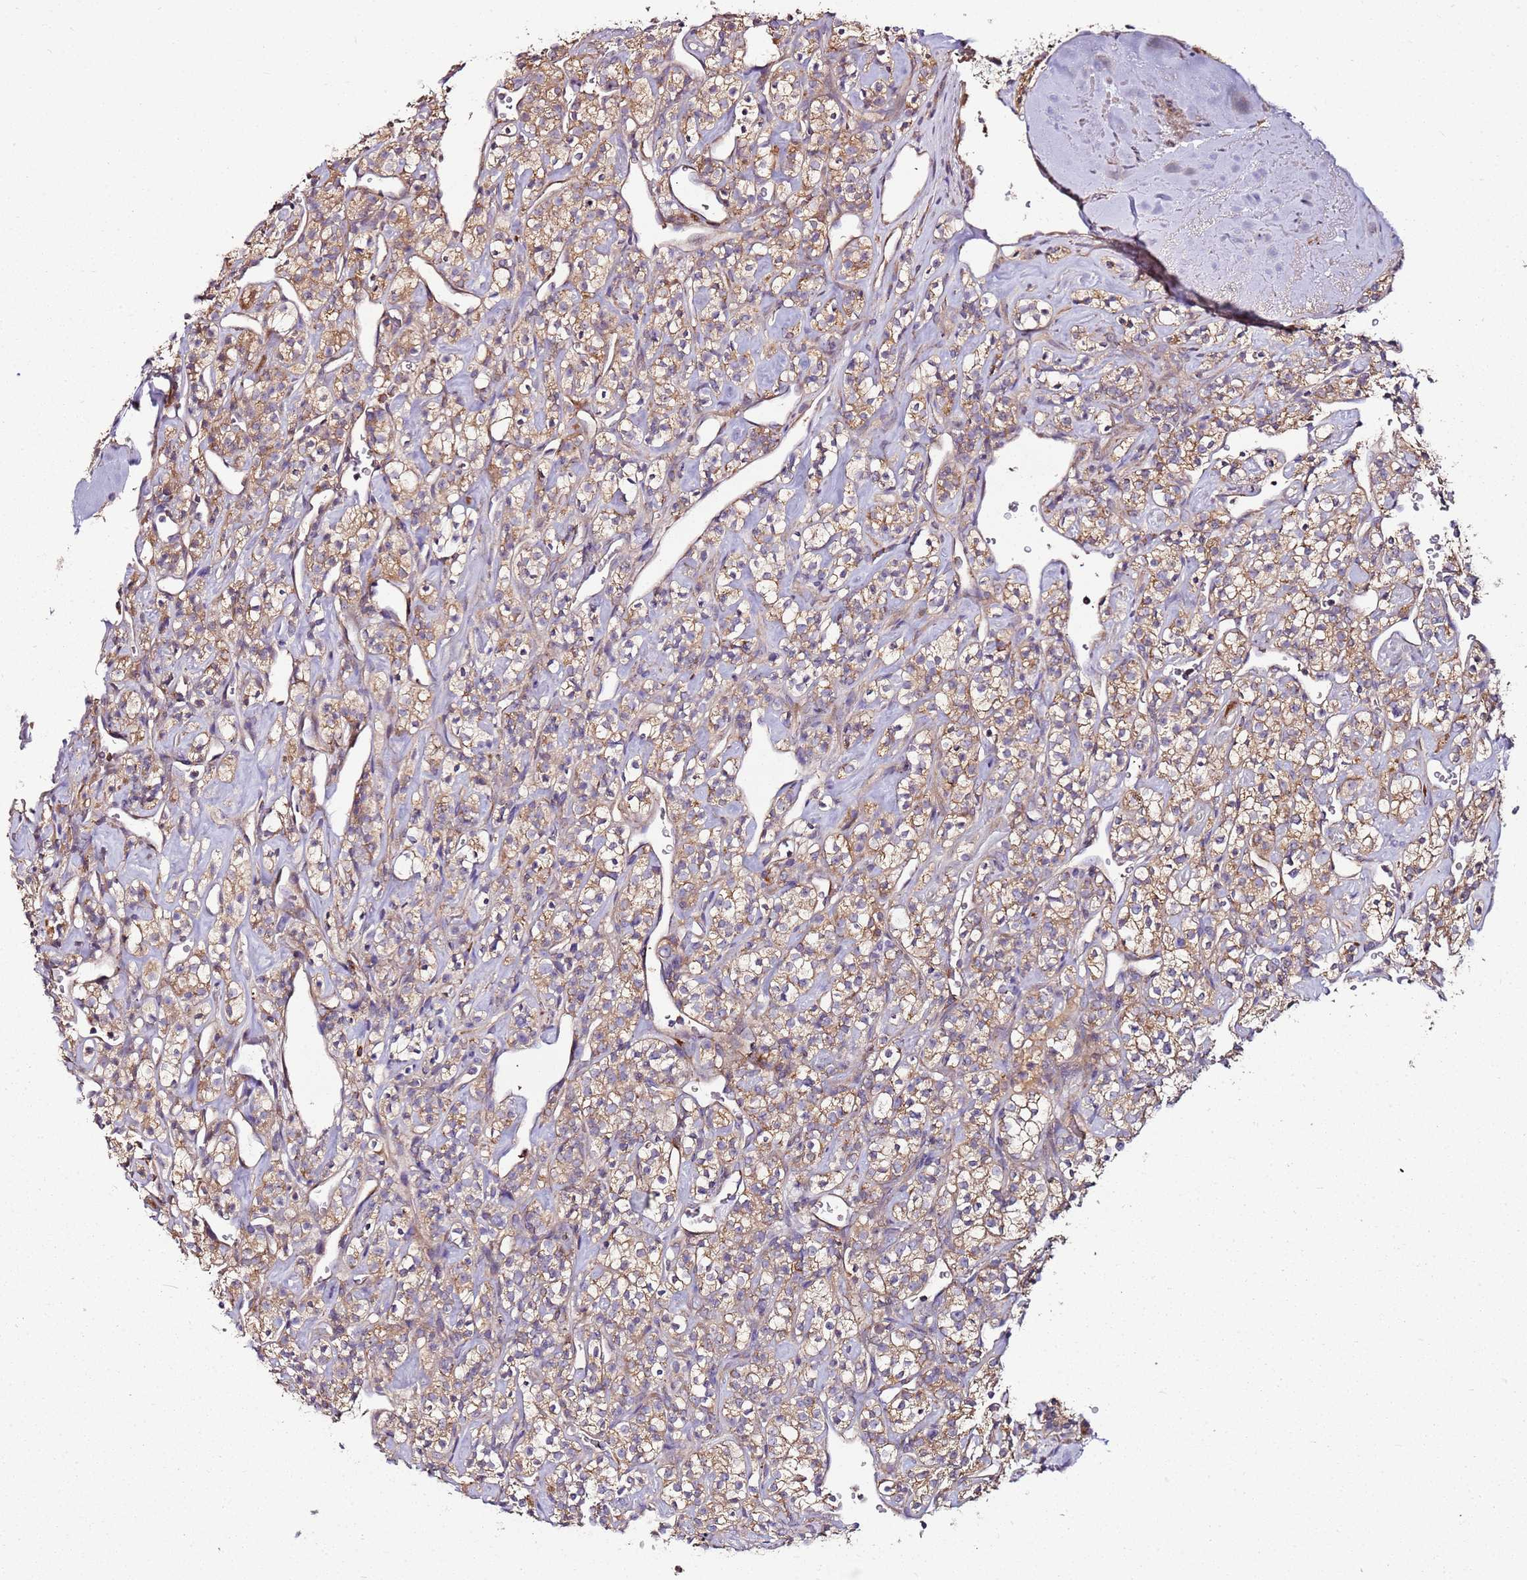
{"staining": {"intensity": "moderate", "quantity": ">75%", "location": "cytoplasmic/membranous"}, "tissue": "renal cancer", "cell_type": "Tumor cells", "image_type": "cancer", "snomed": [{"axis": "morphology", "description": "Adenocarcinoma, NOS"}, {"axis": "topography", "description": "Kidney"}], "caption": "Renal cancer (adenocarcinoma) was stained to show a protein in brown. There is medium levels of moderate cytoplasmic/membranous expression in approximately >75% of tumor cells. The protein of interest is shown in brown color, while the nuclei are stained blue.", "gene": "KRTAP21-3", "patient": {"sex": "male", "age": 77}}